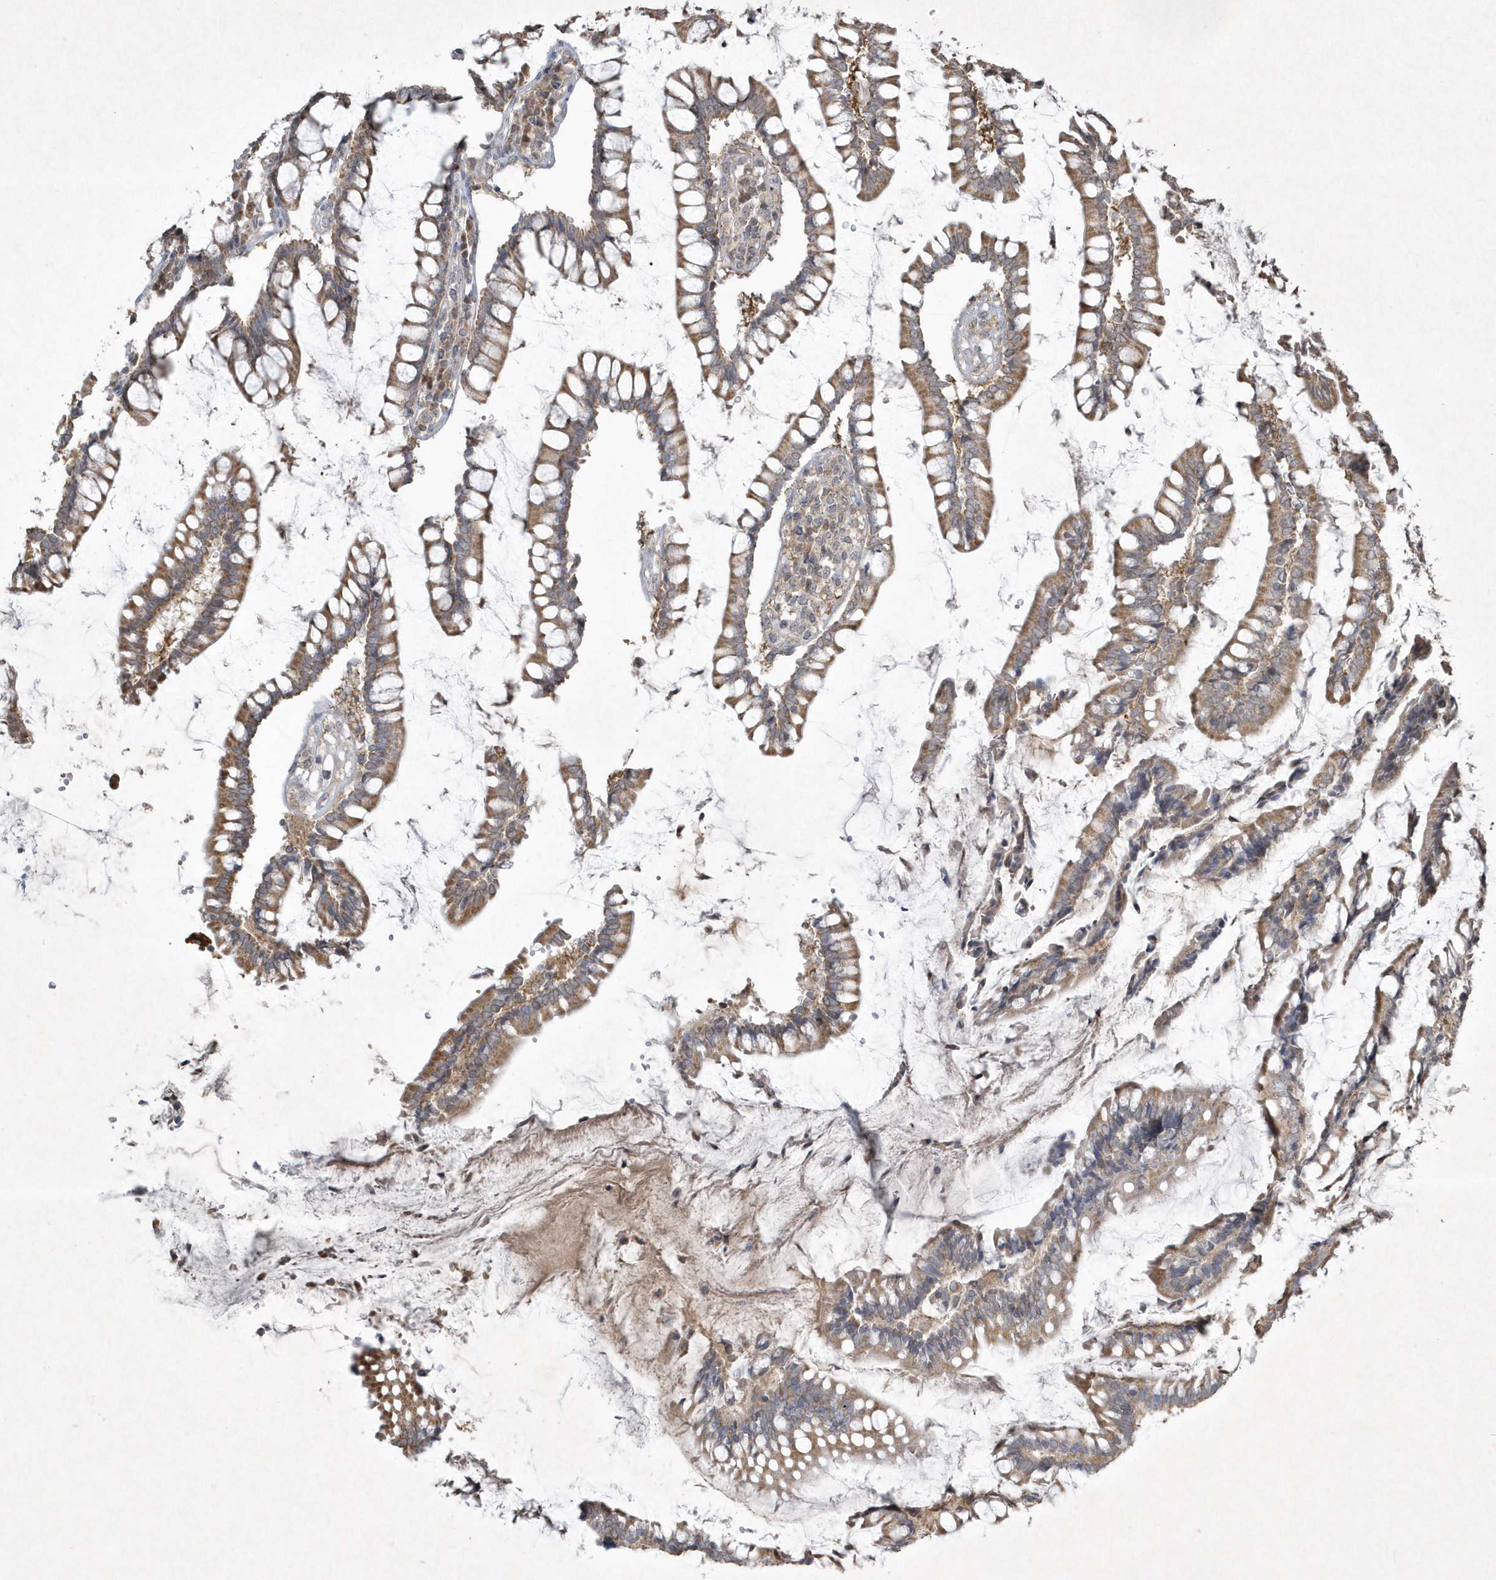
{"staining": {"intensity": "negative", "quantity": "none", "location": "none"}, "tissue": "colon", "cell_type": "Endothelial cells", "image_type": "normal", "snomed": [{"axis": "morphology", "description": "Normal tissue, NOS"}, {"axis": "topography", "description": "Colon"}], "caption": "Unremarkable colon was stained to show a protein in brown. There is no significant staining in endothelial cells. The staining was performed using DAB to visualize the protein expression in brown, while the nuclei were stained in blue with hematoxylin (Magnification: 20x).", "gene": "PLTP", "patient": {"sex": "female", "age": 79}}